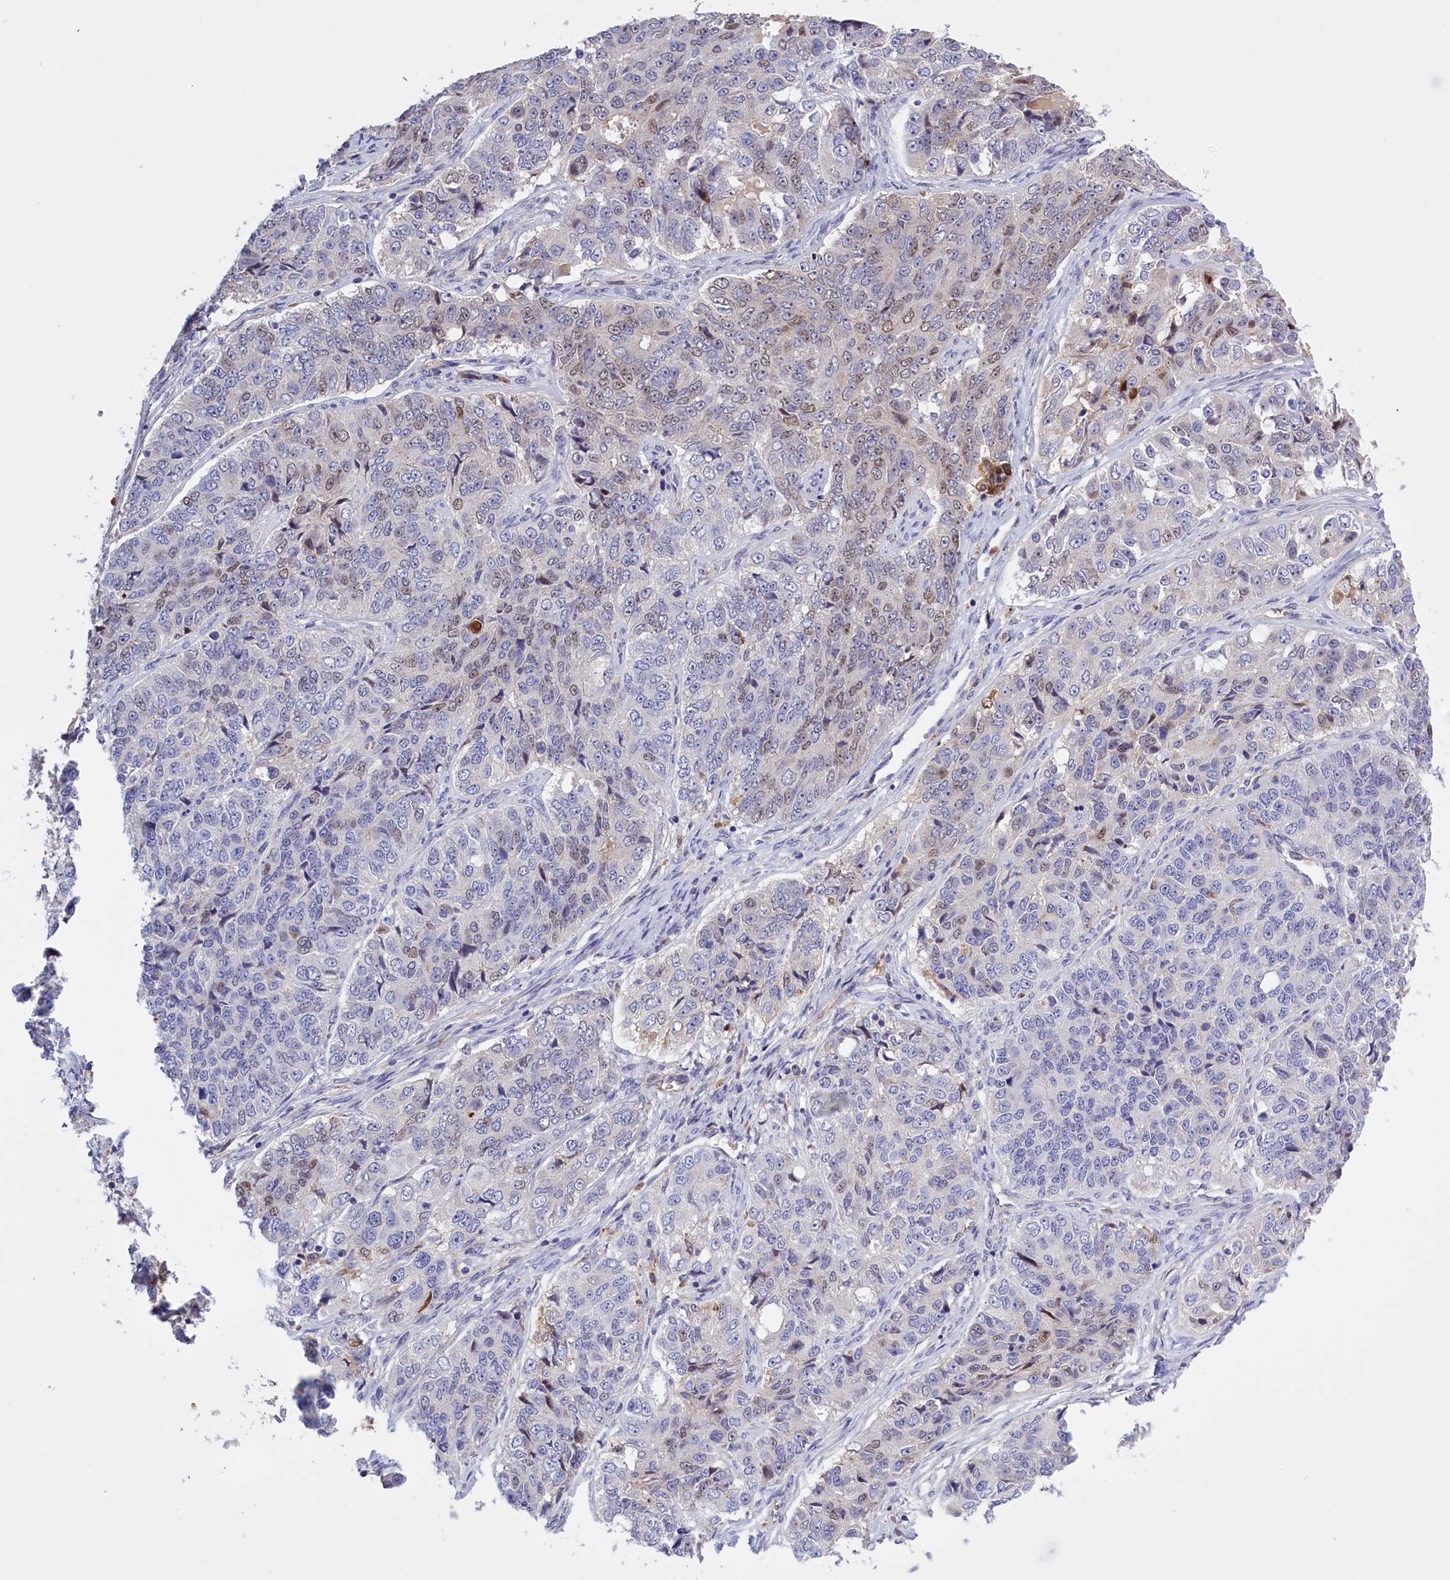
{"staining": {"intensity": "weak", "quantity": "<25%", "location": "nuclear"}, "tissue": "ovarian cancer", "cell_type": "Tumor cells", "image_type": "cancer", "snomed": [{"axis": "morphology", "description": "Carcinoma, endometroid"}, {"axis": "topography", "description": "Ovary"}], "caption": "DAB (3,3'-diaminobenzidine) immunohistochemical staining of ovarian cancer (endometroid carcinoma) exhibits no significant positivity in tumor cells. Brightfield microscopy of immunohistochemistry stained with DAB (brown) and hematoxylin (blue), captured at high magnification.", "gene": "FAM149B1", "patient": {"sex": "female", "age": 51}}